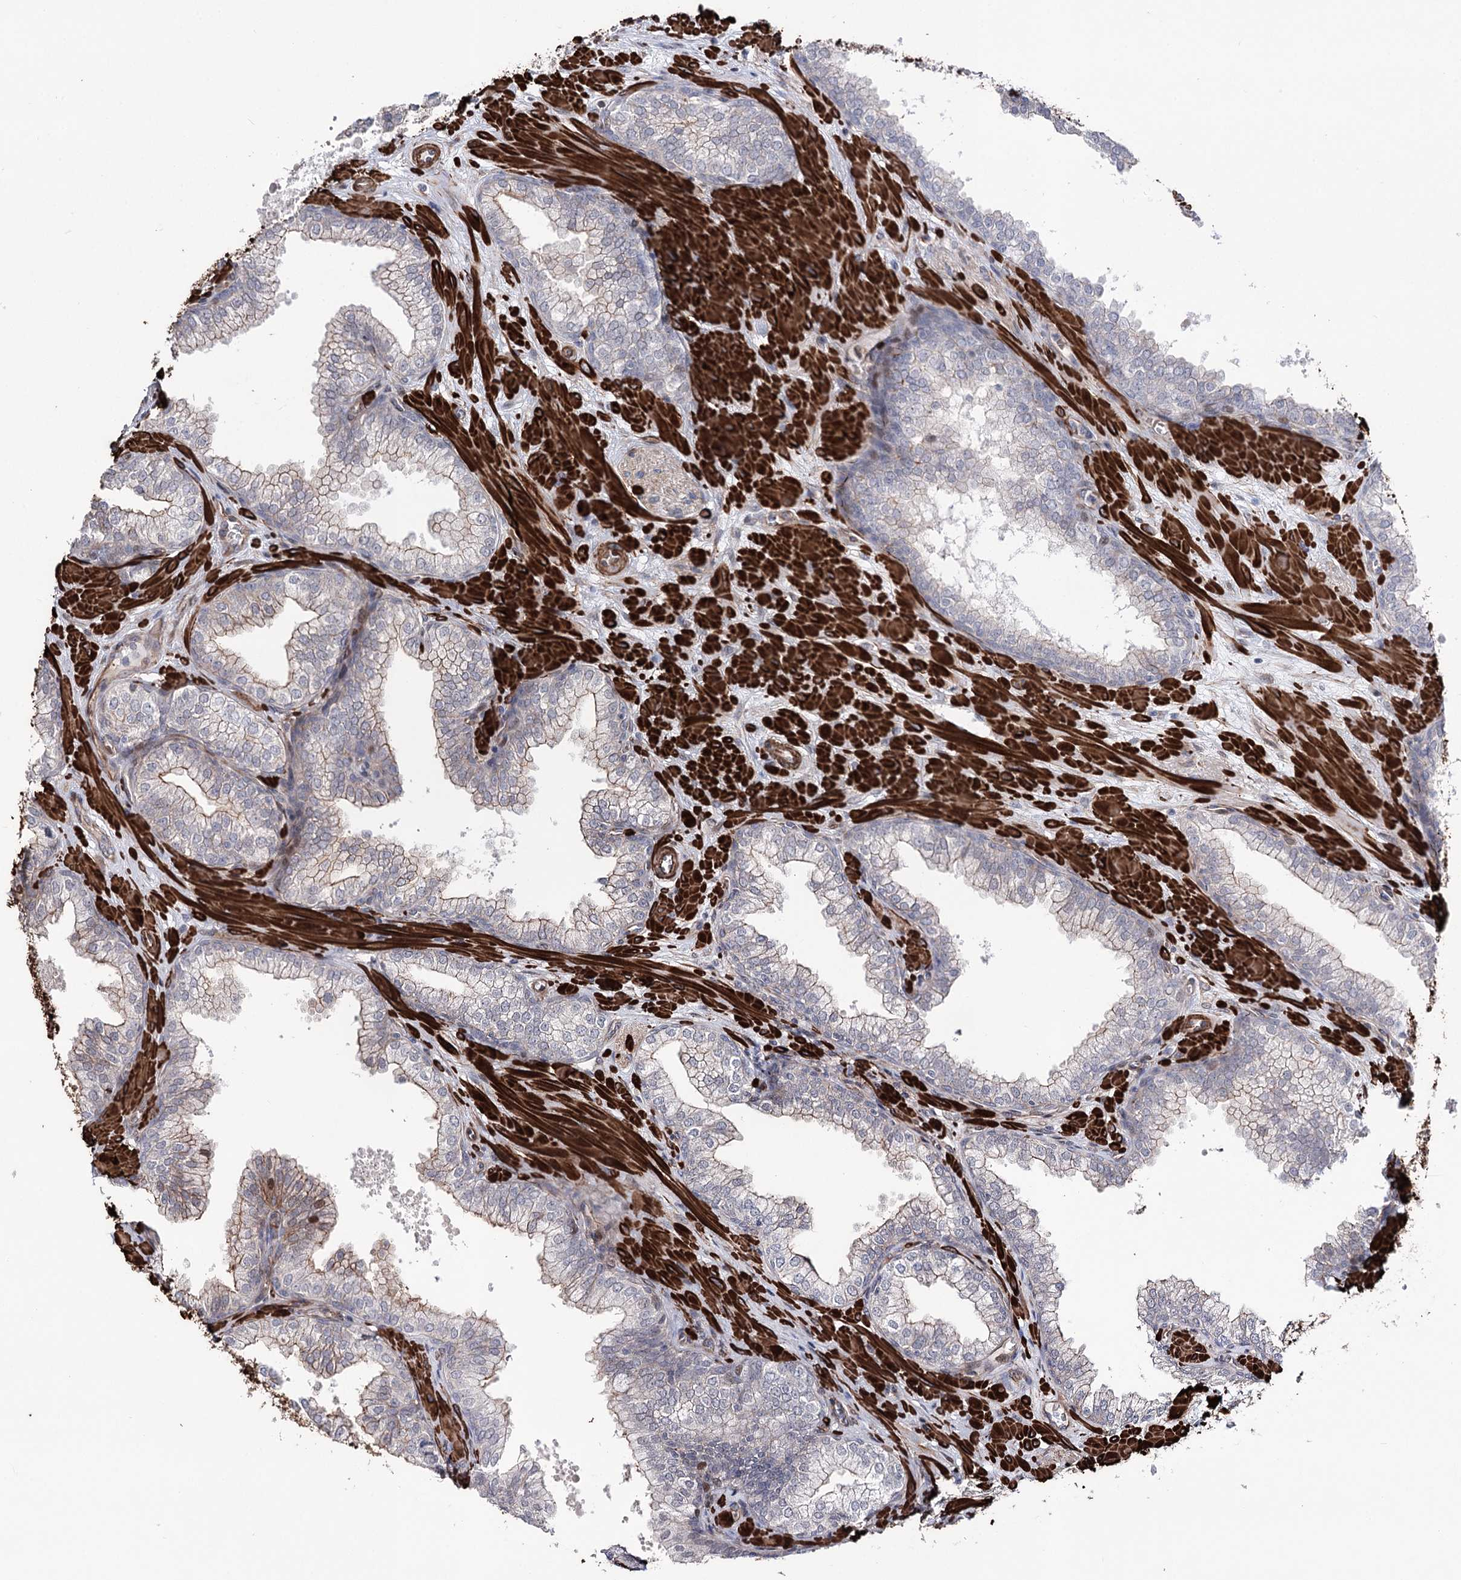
{"staining": {"intensity": "moderate", "quantity": "25%-75%", "location": "cytoplasmic/membranous"}, "tissue": "prostate", "cell_type": "Glandular cells", "image_type": "normal", "snomed": [{"axis": "morphology", "description": "Normal tissue, NOS"}, {"axis": "topography", "description": "Prostate"}], "caption": "Protein expression analysis of normal human prostate reveals moderate cytoplasmic/membranous positivity in about 25%-75% of glandular cells.", "gene": "ARHGAP20", "patient": {"sex": "male", "age": 60}}